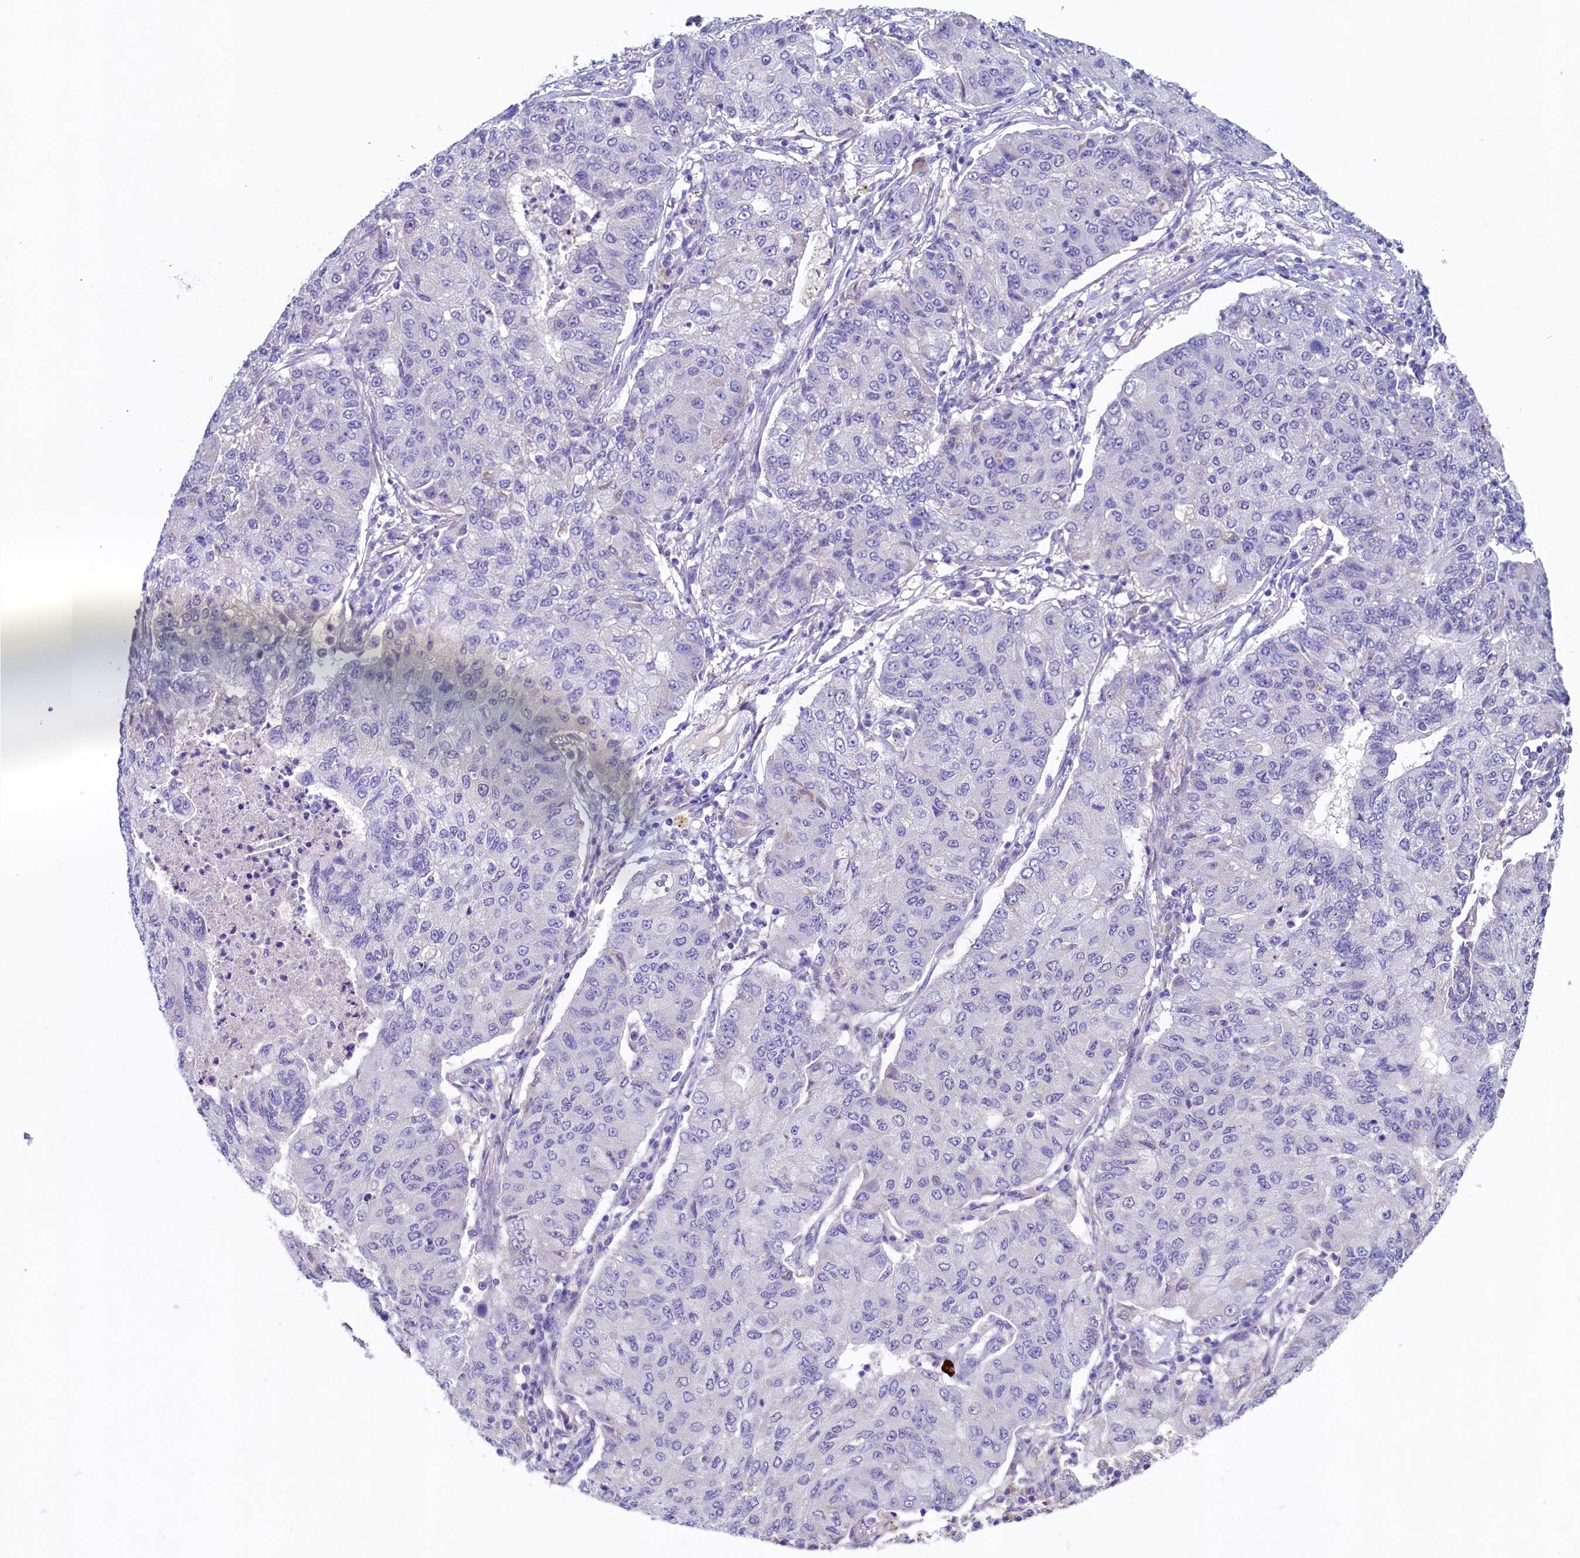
{"staining": {"intensity": "negative", "quantity": "none", "location": "none"}, "tissue": "lung cancer", "cell_type": "Tumor cells", "image_type": "cancer", "snomed": [{"axis": "morphology", "description": "Squamous cell carcinoma, NOS"}, {"axis": "topography", "description": "Lung"}], "caption": "Immunohistochemistry of squamous cell carcinoma (lung) demonstrates no positivity in tumor cells.", "gene": "FLYWCH2", "patient": {"sex": "male", "age": 74}}